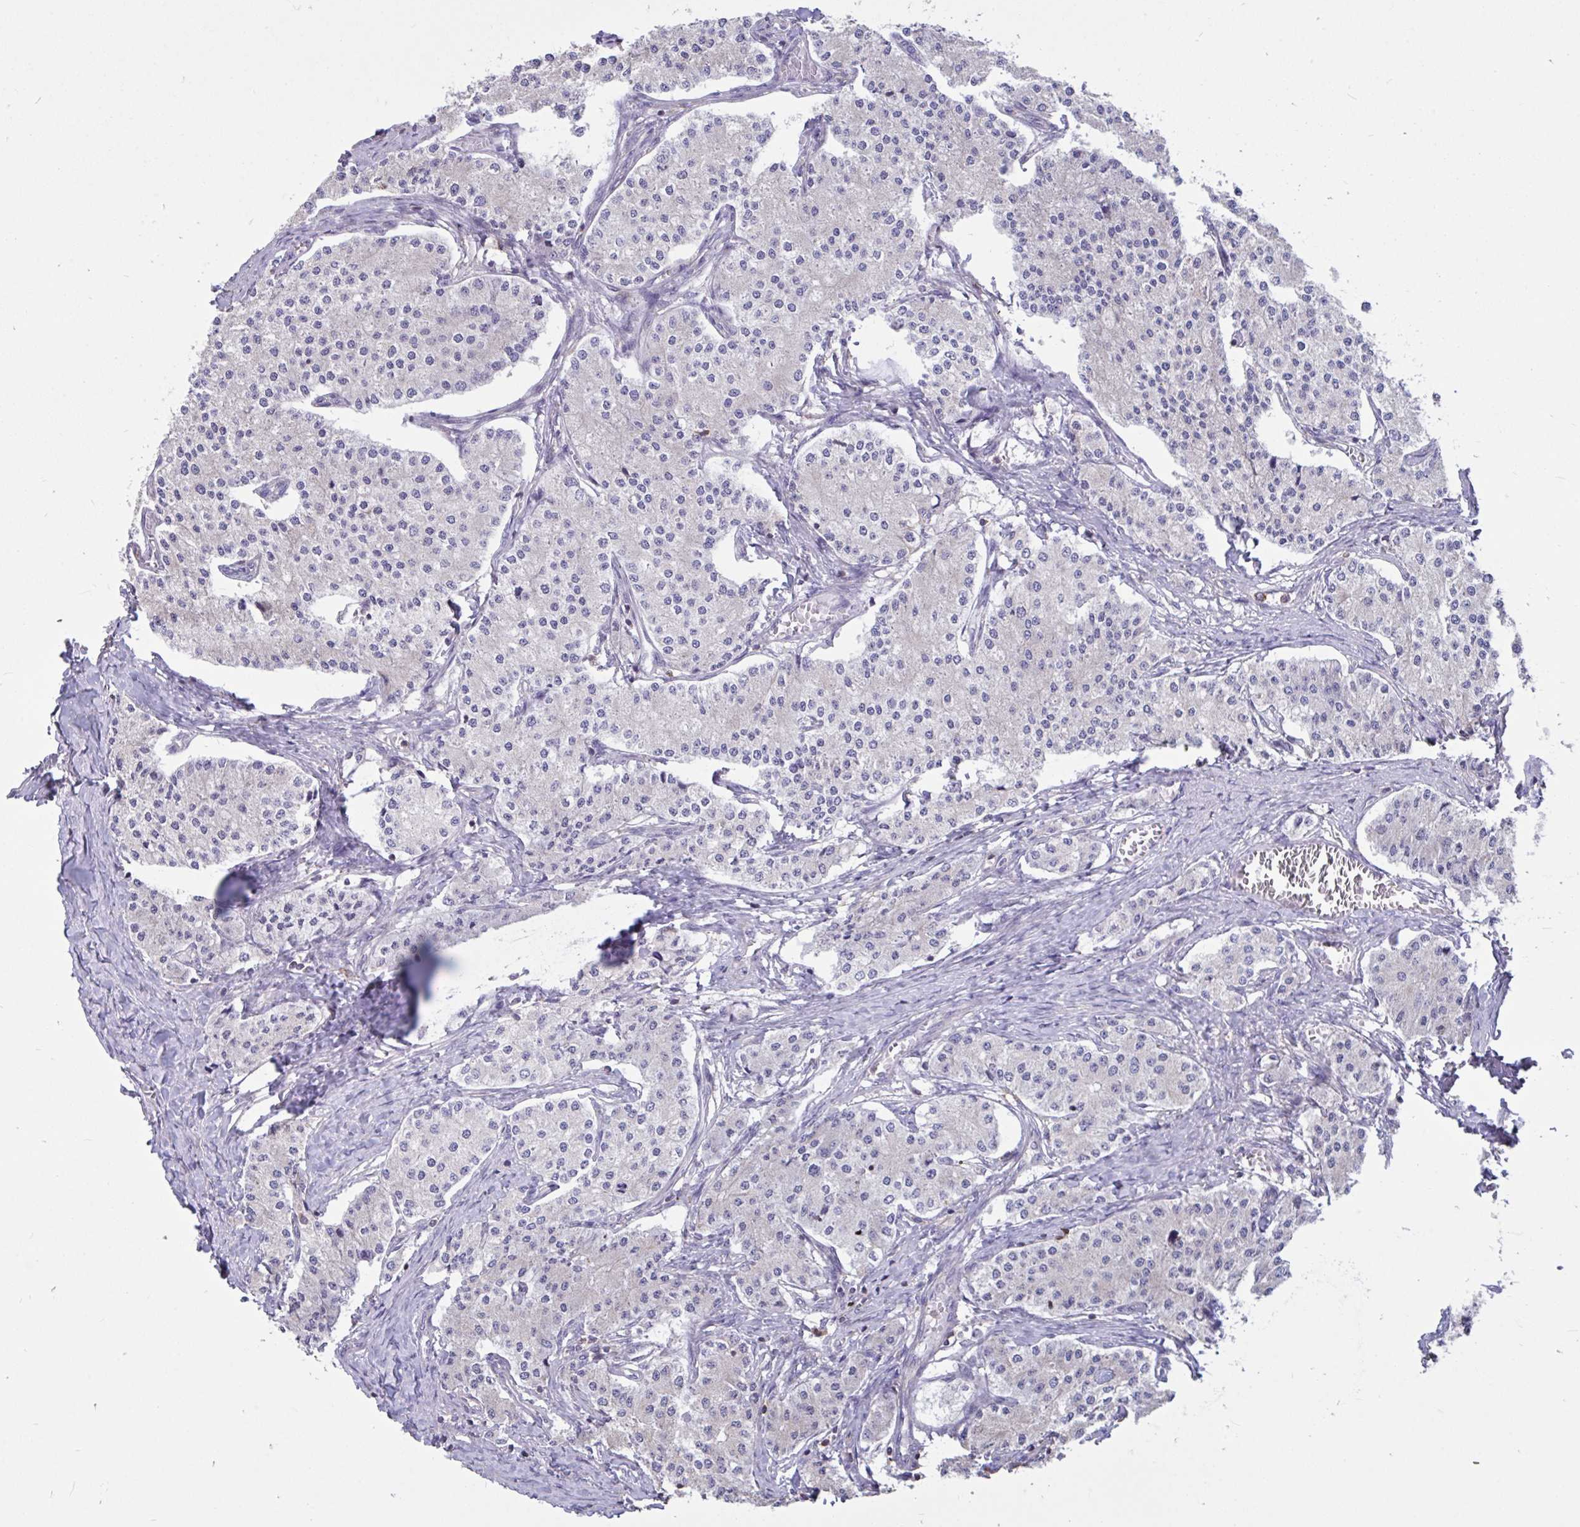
{"staining": {"intensity": "negative", "quantity": "none", "location": "none"}, "tissue": "carcinoid", "cell_type": "Tumor cells", "image_type": "cancer", "snomed": [{"axis": "morphology", "description": "Carcinoid, malignant, NOS"}, {"axis": "topography", "description": "Colon"}], "caption": "The photomicrograph shows no staining of tumor cells in malignant carcinoid. Brightfield microscopy of immunohistochemistry (IHC) stained with DAB (3,3'-diaminobenzidine) (brown) and hematoxylin (blue), captured at high magnification.", "gene": "DDX39A", "patient": {"sex": "female", "age": 52}}